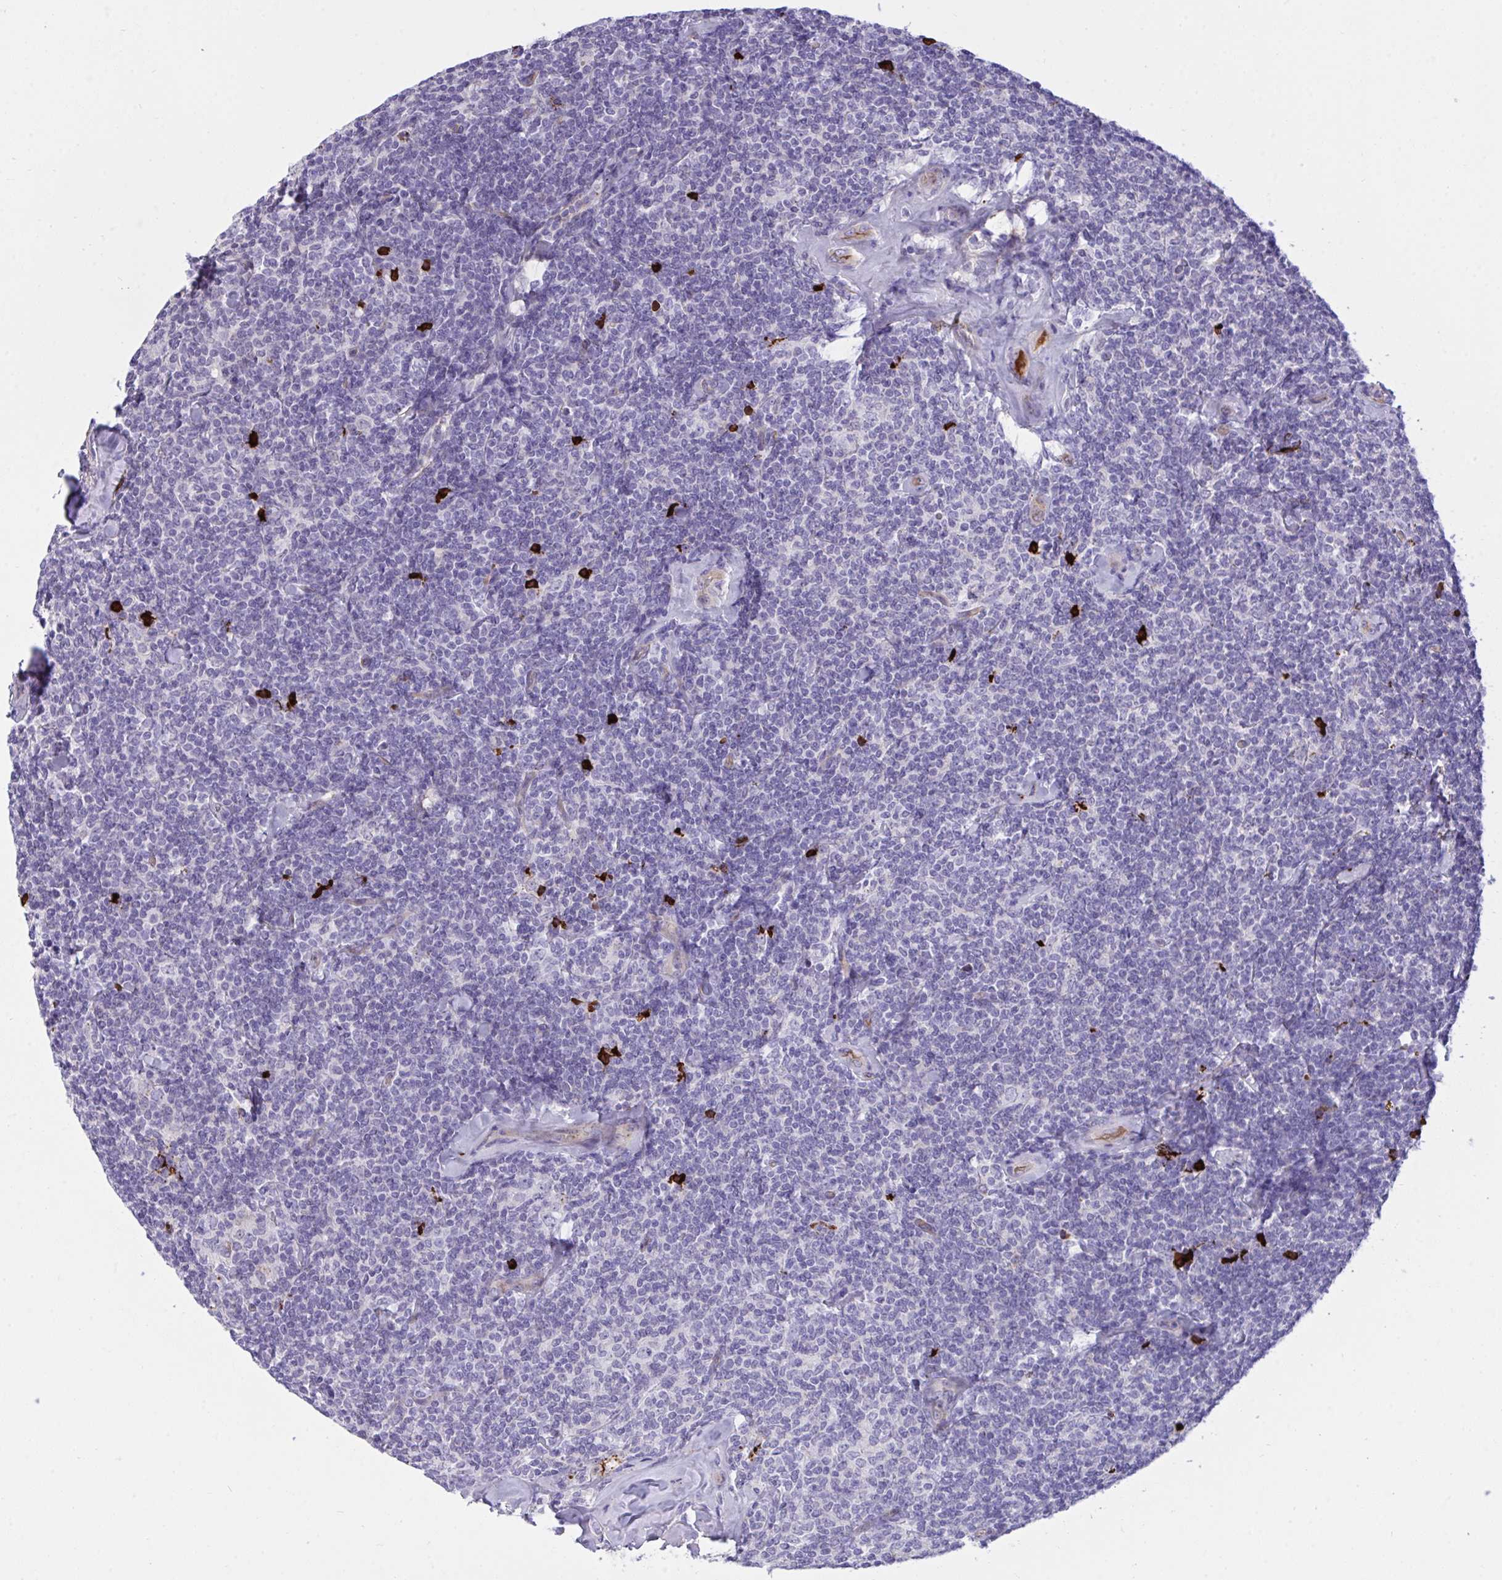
{"staining": {"intensity": "negative", "quantity": "none", "location": "none"}, "tissue": "lymphoma", "cell_type": "Tumor cells", "image_type": "cancer", "snomed": [{"axis": "morphology", "description": "Malignant lymphoma, non-Hodgkin's type, Low grade"}, {"axis": "topography", "description": "Lymph node"}], "caption": "Protein analysis of lymphoma demonstrates no significant expression in tumor cells.", "gene": "F2", "patient": {"sex": "female", "age": 56}}